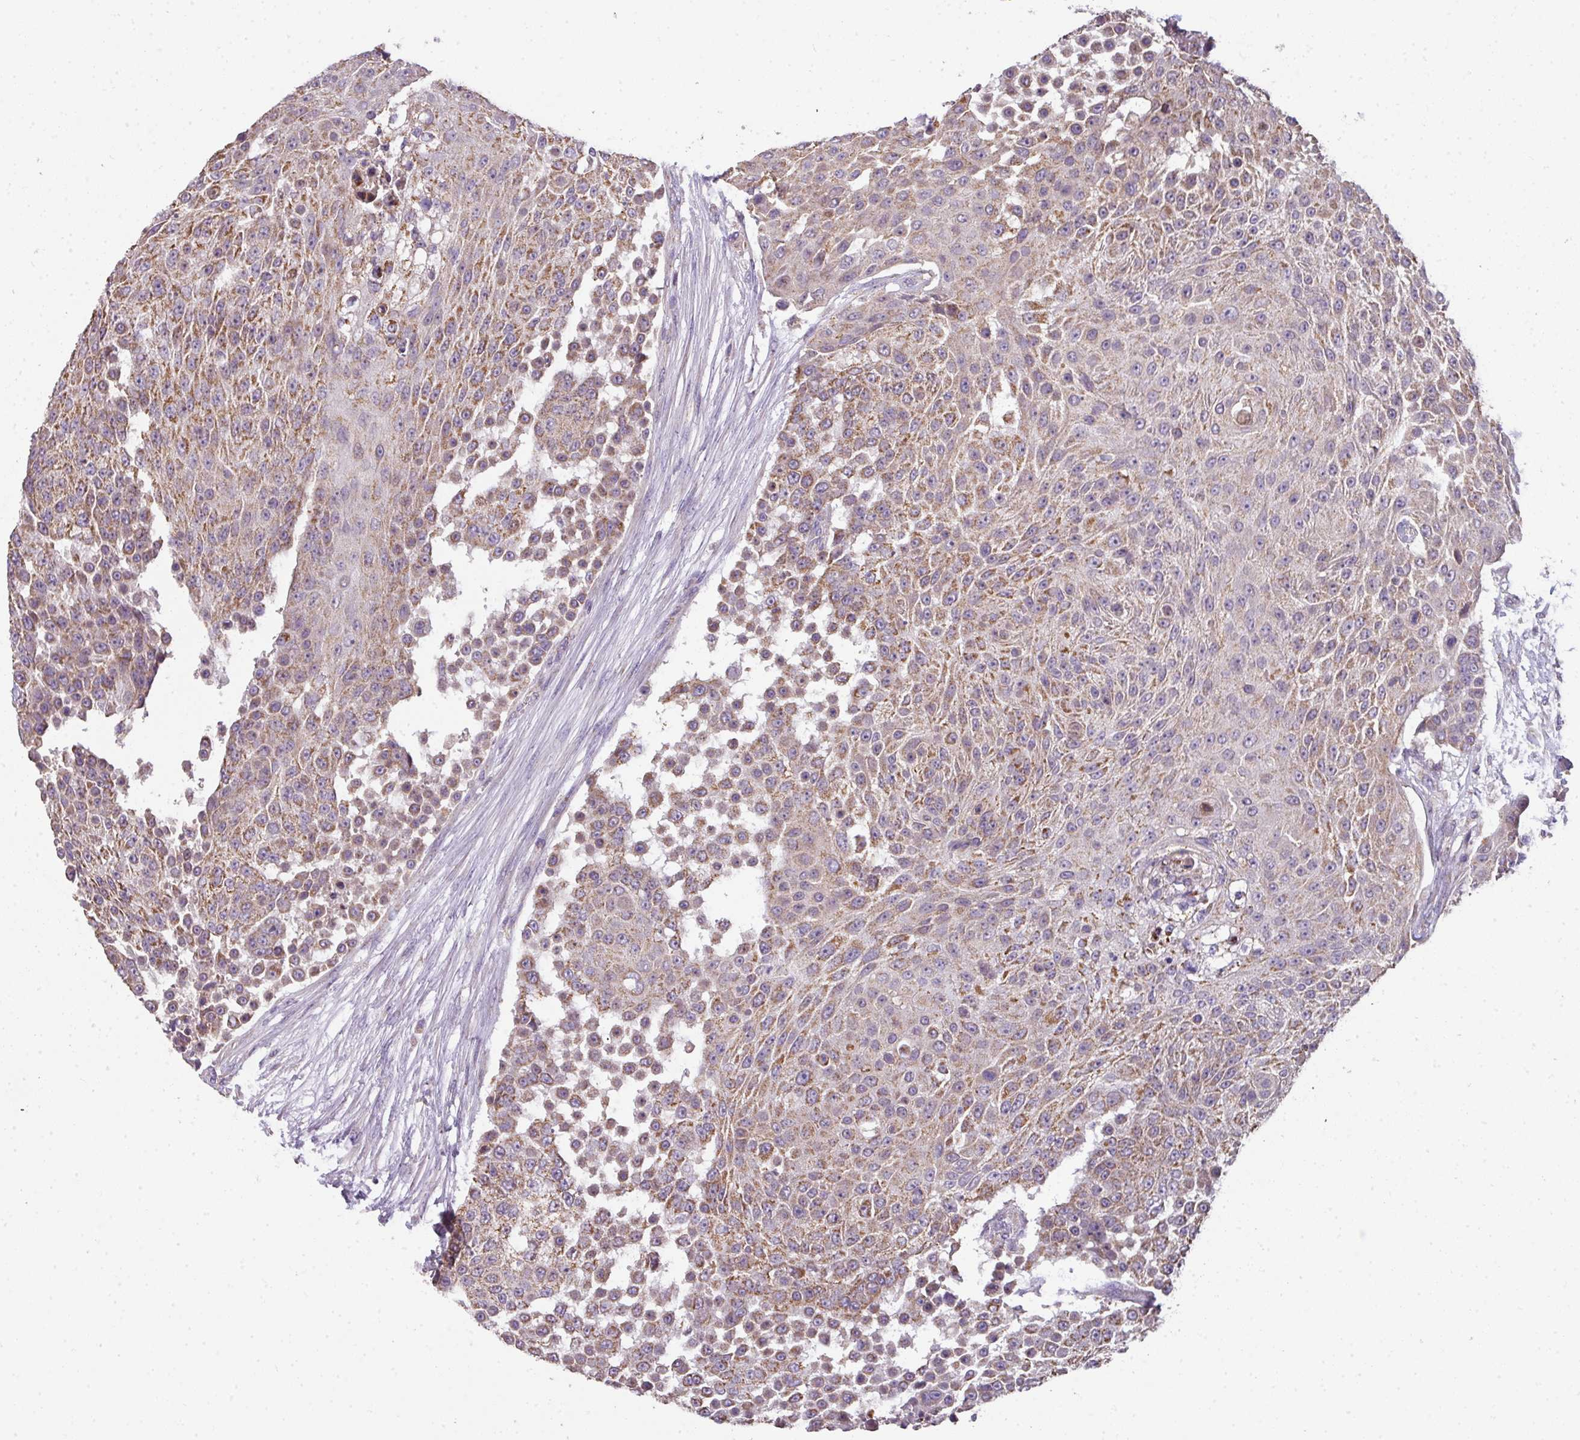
{"staining": {"intensity": "moderate", "quantity": ">75%", "location": "cytoplasmic/membranous"}, "tissue": "urothelial cancer", "cell_type": "Tumor cells", "image_type": "cancer", "snomed": [{"axis": "morphology", "description": "Urothelial carcinoma, High grade"}, {"axis": "topography", "description": "Urinary bladder"}], "caption": "Immunohistochemistry image of neoplastic tissue: human urothelial cancer stained using immunohistochemistry (IHC) demonstrates medium levels of moderate protein expression localized specifically in the cytoplasmic/membranous of tumor cells, appearing as a cytoplasmic/membranous brown color.", "gene": "PALS2", "patient": {"sex": "female", "age": 63}}